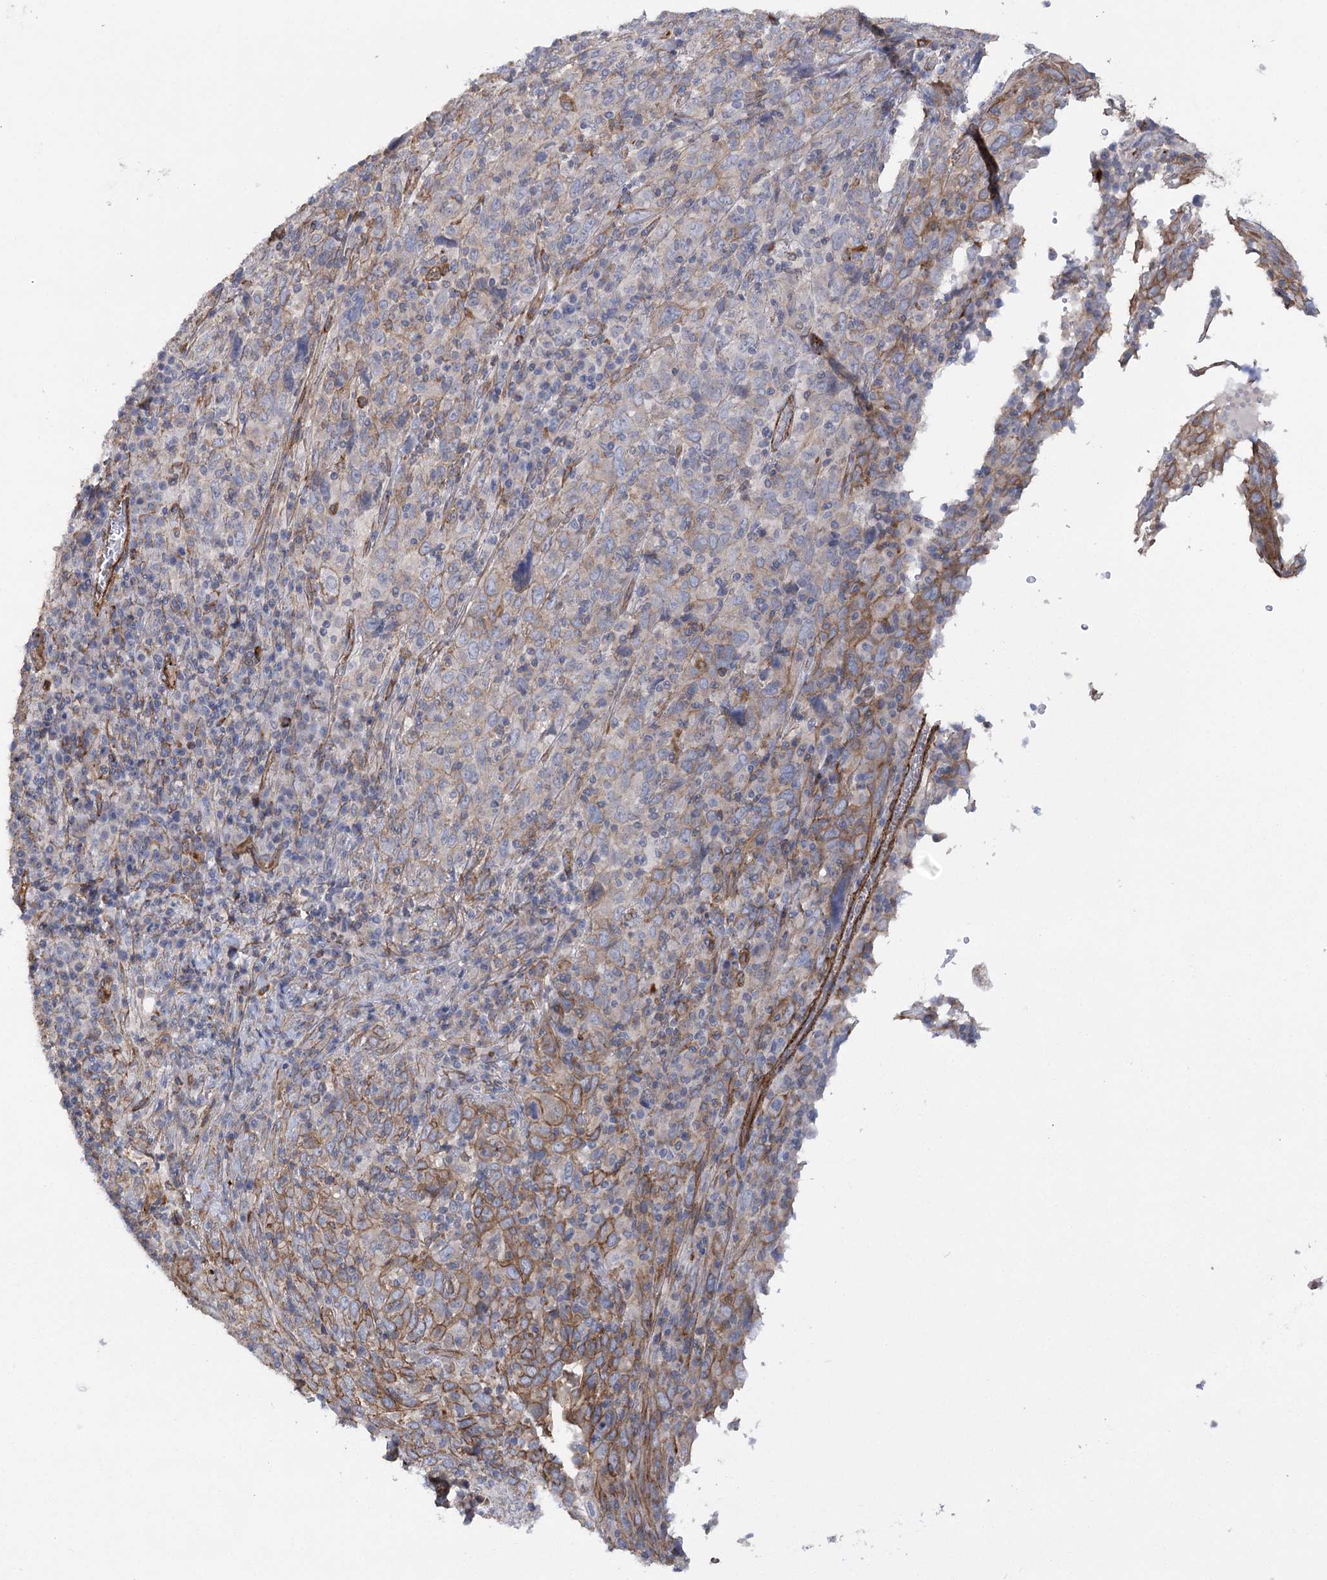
{"staining": {"intensity": "negative", "quantity": "none", "location": "none"}, "tissue": "cervical cancer", "cell_type": "Tumor cells", "image_type": "cancer", "snomed": [{"axis": "morphology", "description": "Squamous cell carcinoma, NOS"}, {"axis": "topography", "description": "Cervix"}], "caption": "Immunohistochemistry (IHC) of human cervical squamous cell carcinoma demonstrates no expression in tumor cells.", "gene": "SYNPO2", "patient": {"sex": "female", "age": 46}}